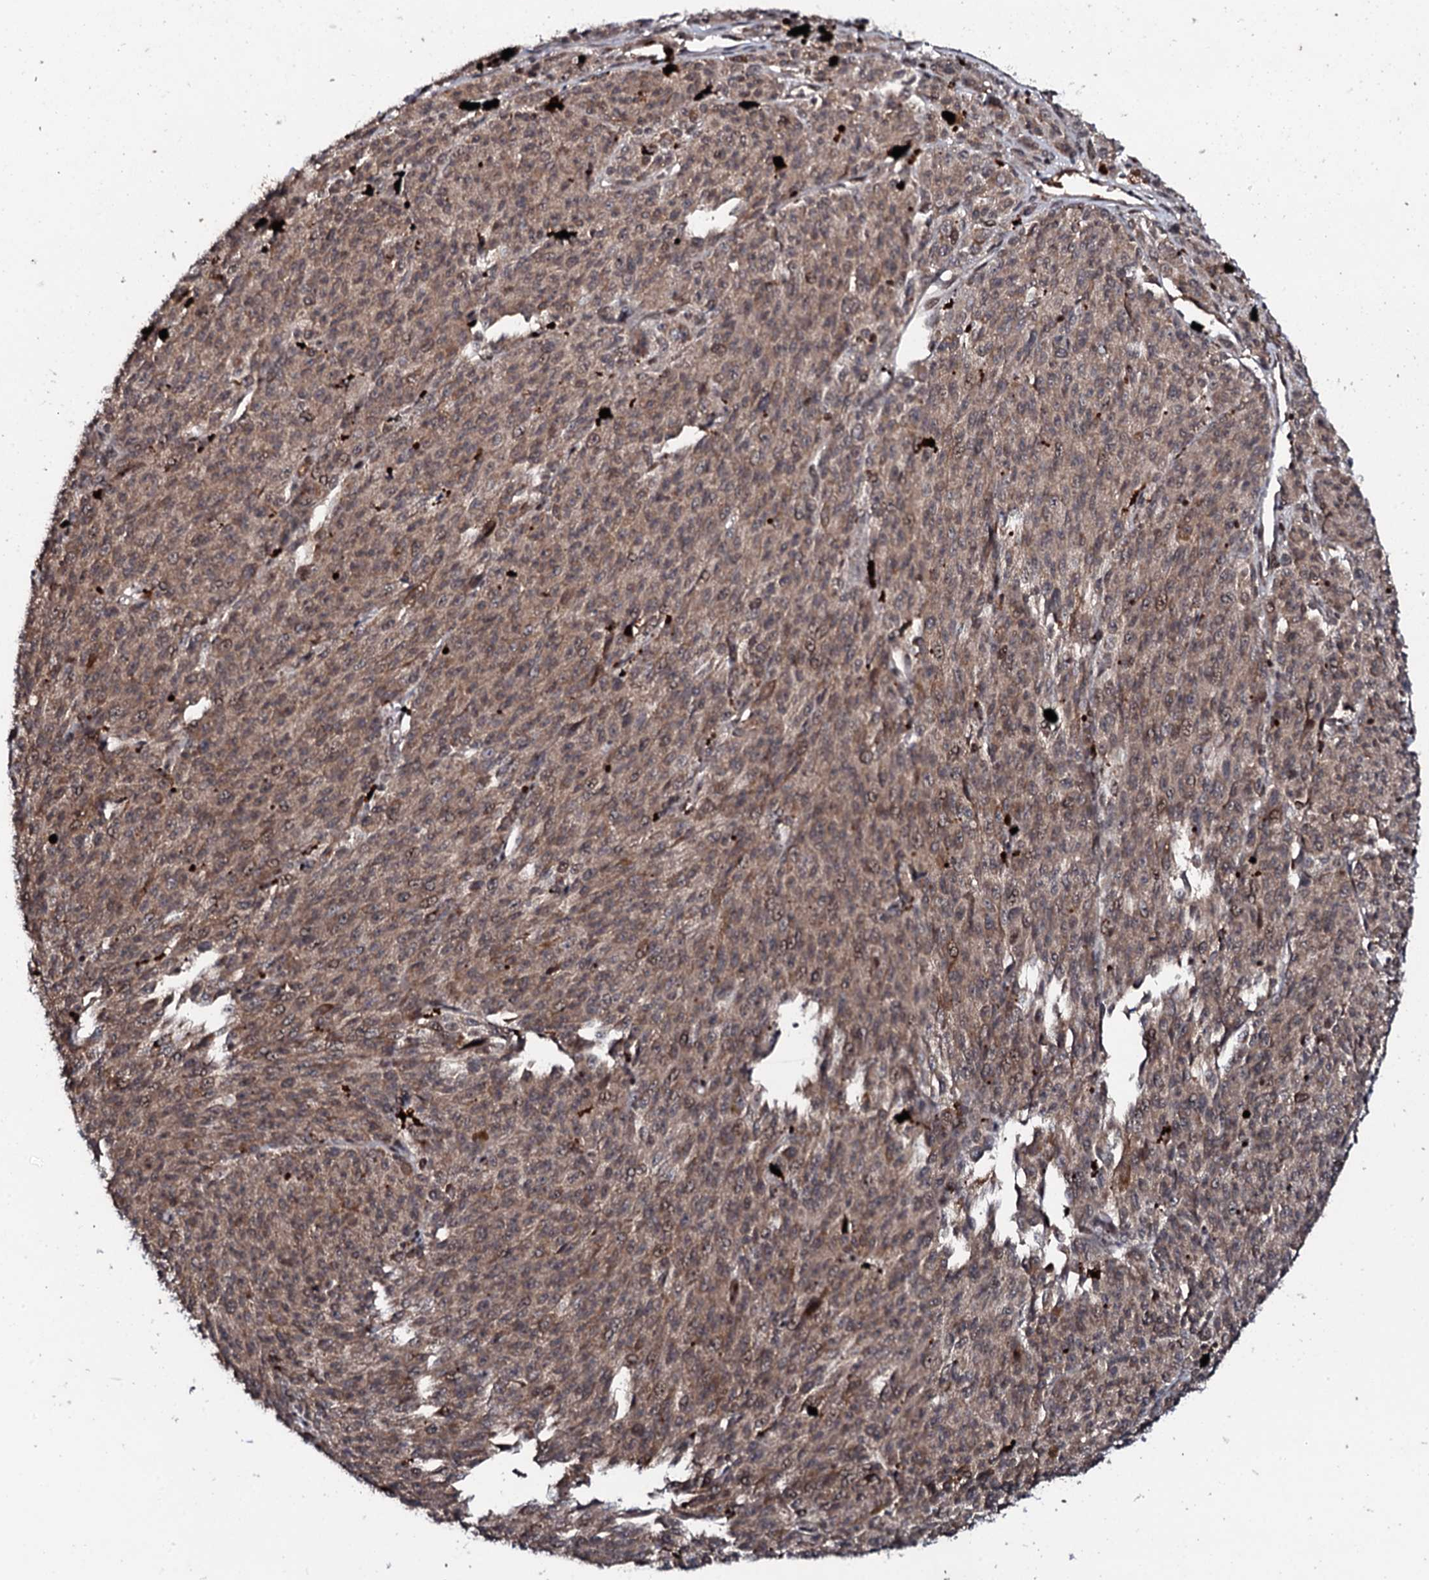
{"staining": {"intensity": "moderate", "quantity": ">75%", "location": "cytoplasmic/membranous"}, "tissue": "melanoma", "cell_type": "Tumor cells", "image_type": "cancer", "snomed": [{"axis": "morphology", "description": "Malignant melanoma, NOS"}, {"axis": "topography", "description": "Skin"}], "caption": "Immunohistochemical staining of human melanoma displays medium levels of moderate cytoplasmic/membranous protein expression in approximately >75% of tumor cells.", "gene": "FAM111A", "patient": {"sex": "female", "age": 52}}